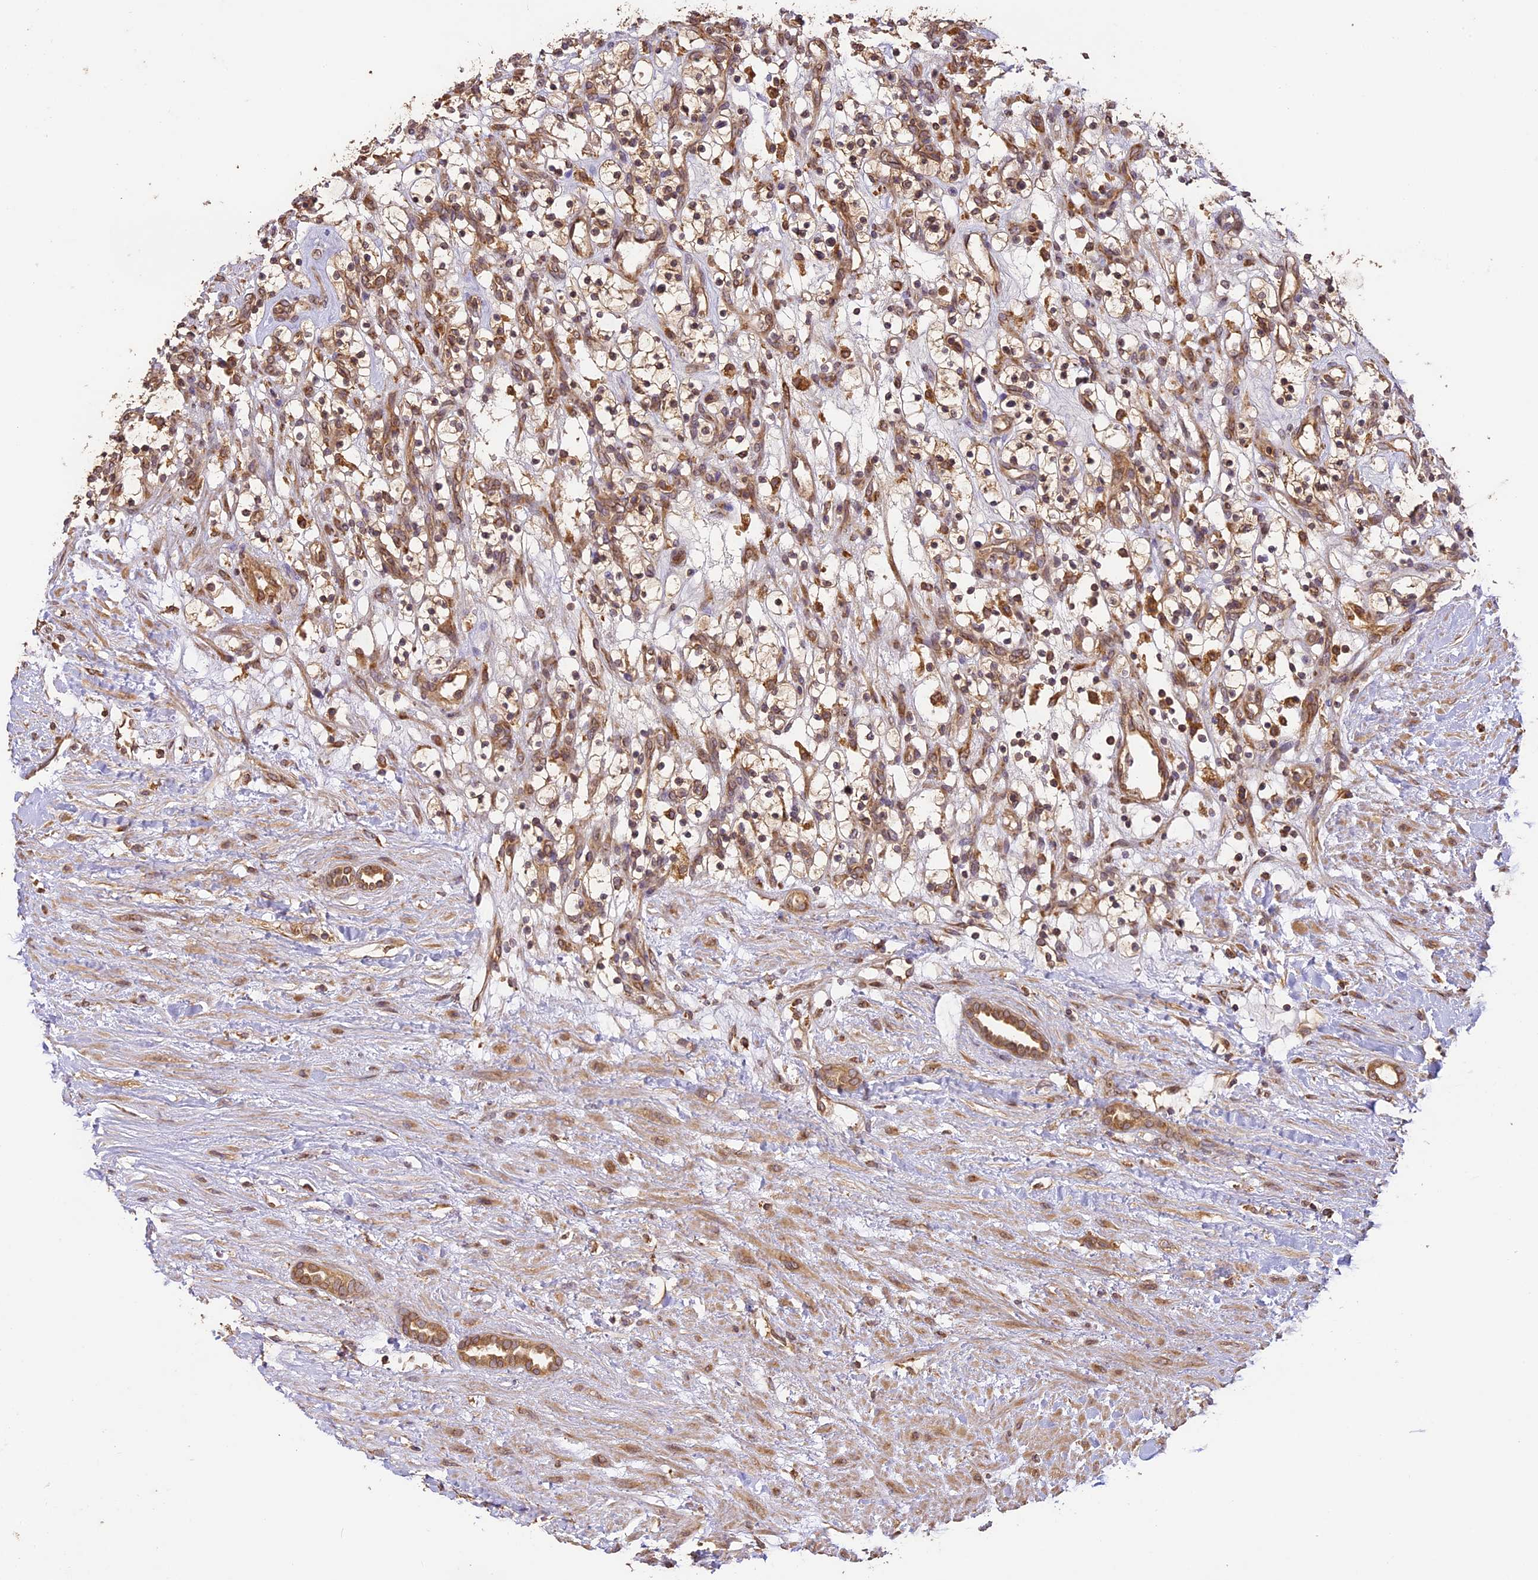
{"staining": {"intensity": "weak", "quantity": "<25%", "location": "cytoplasmic/membranous"}, "tissue": "renal cancer", "cell_type": "Tumor cells", "image_type": "cancer", "snomed": [{"axis": "morphology", "description": "Adenocarcinoma, NOS"}, {"axis": "topography", "description": "Kidney"}], "caption": "A high-resolution micrograph shows IHC staining of adenocarcinoma (renal), which demonstrates no significant expression in tumor cells.", "gene": "BRAP", "patient": {"sex": "female", "age": 57}}